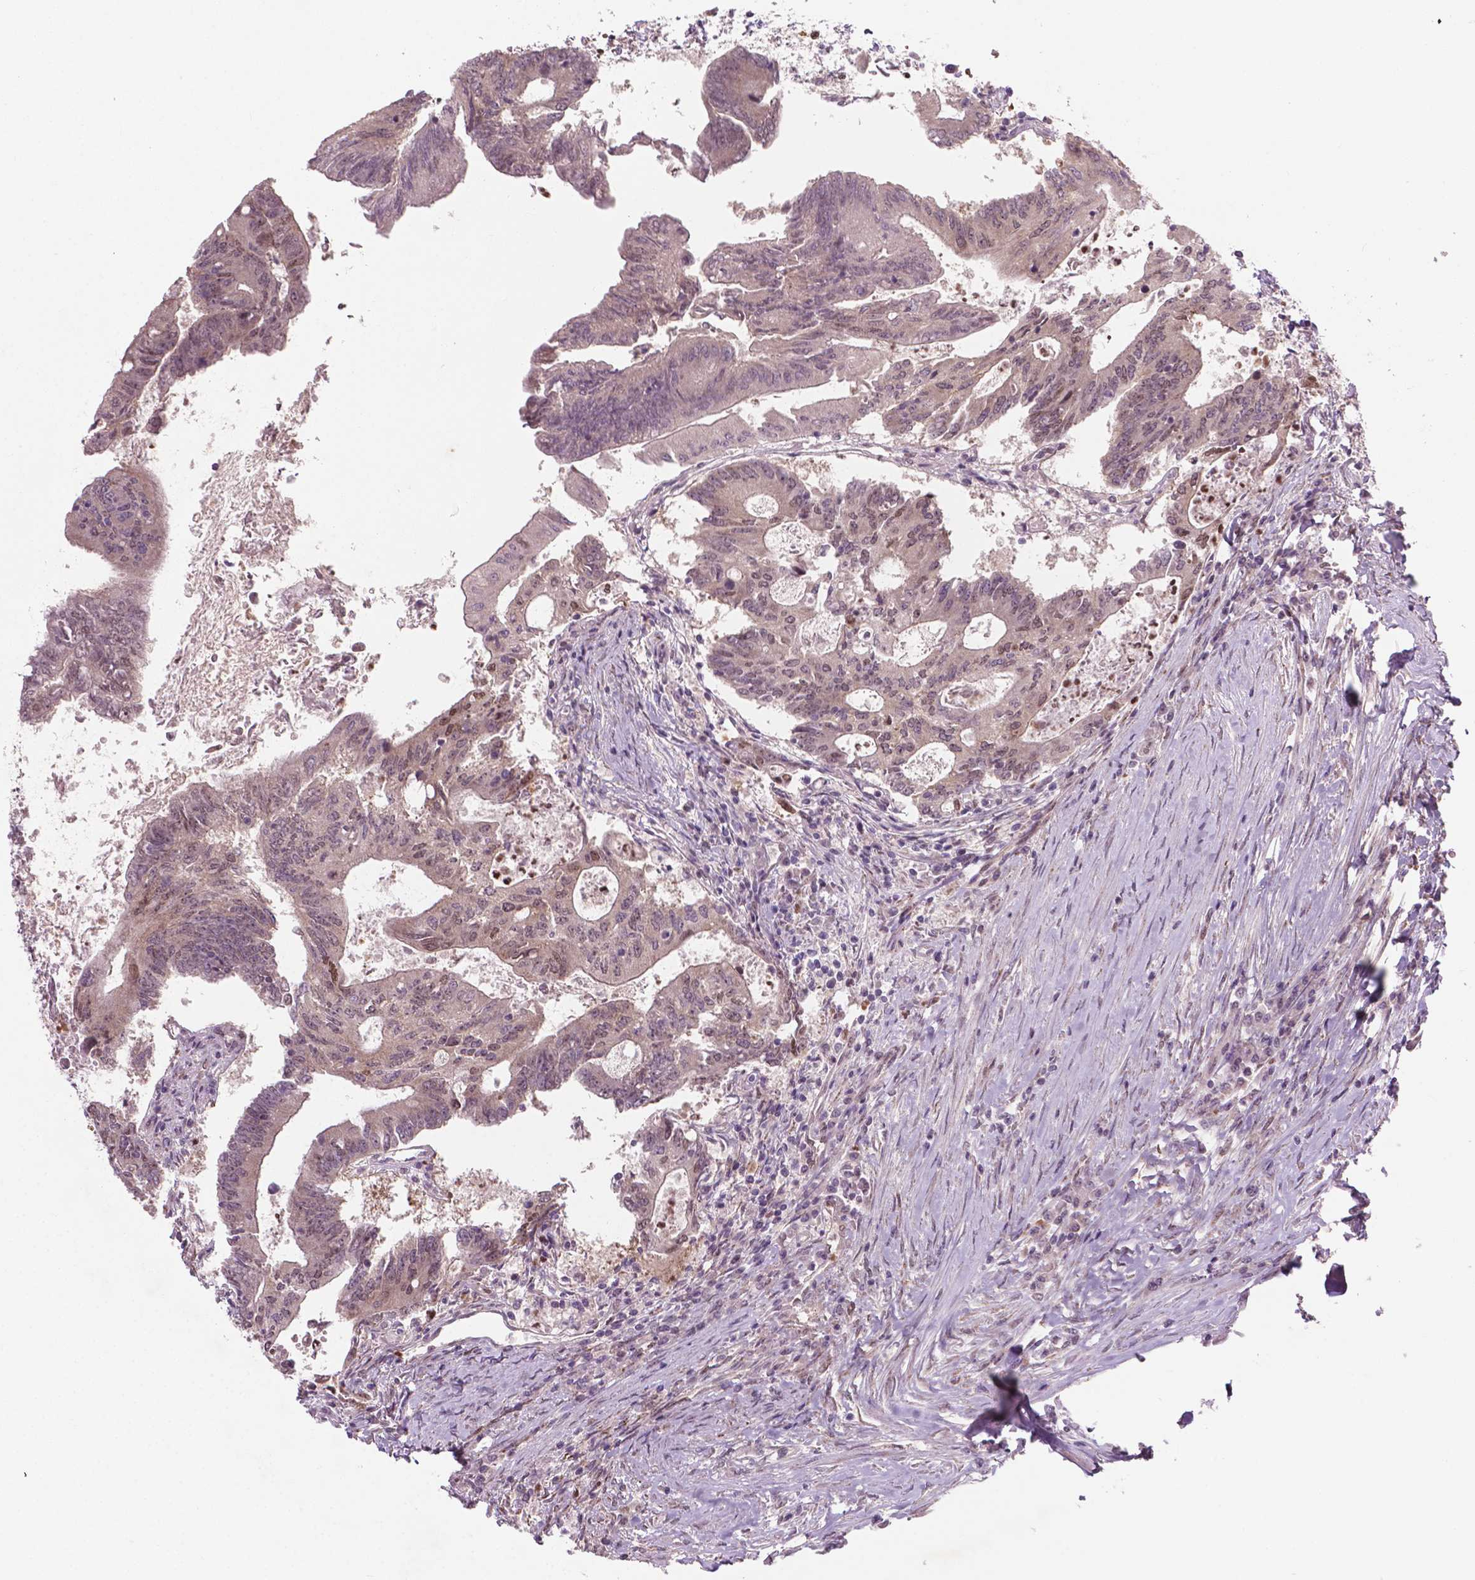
{"staining": {"intensity": "negative", "quantity": "none", "location": "none"}, "tissue": "colorectal cancer", "cell_type": "Tumor cells", "image_type": "cancer", "snomed": [{"axis": "morphology", "description": "Adenocarcinoma, NOS"}, {"axis": "topography", "description": "Colon"}], "caption": "Colorectal cancer (adenocarcinoma) was stained to show a protein in brown. There is no significant staining in tumor cells.", "gene": "NFAT5", "patient": {"sex": "female", "age": 70}}